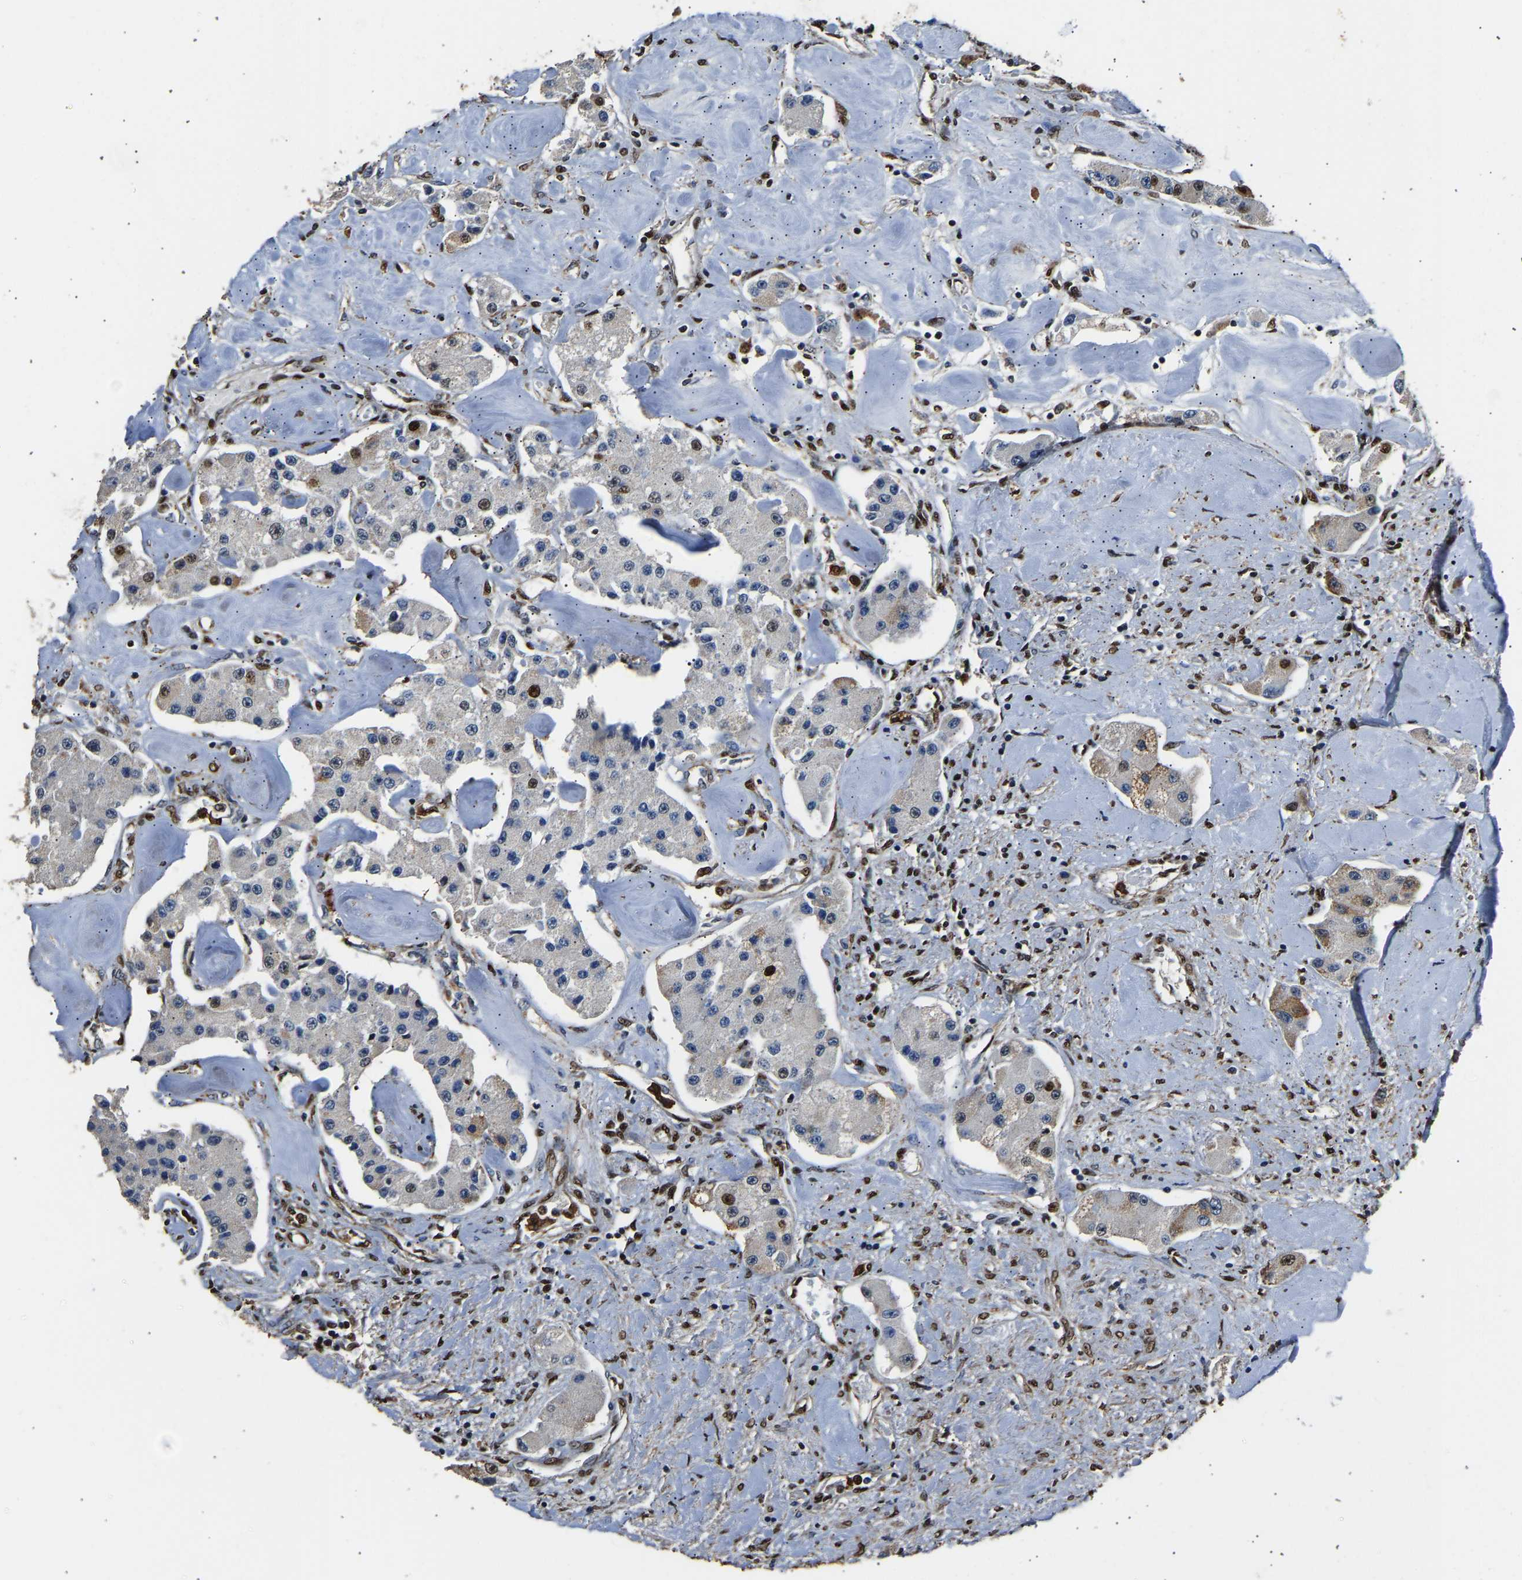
{"staining": {"intensity": "negative", "quantity": "none", "location": "none"}, "tissue": "carcinoid", "cell_type": "Tumor cells", "image_type": "cancer", "snomed": [{"axis": "morphology", "description": "Carcinoid, malignant, NOS"}, {"axis": "topography", "description": "Pancreas"}], "caption": "Tumor cells are negative for protein expression in human malignant carcinoid.", "gene": "SAFB", "patient": {"sex": "male", "age": 41}}